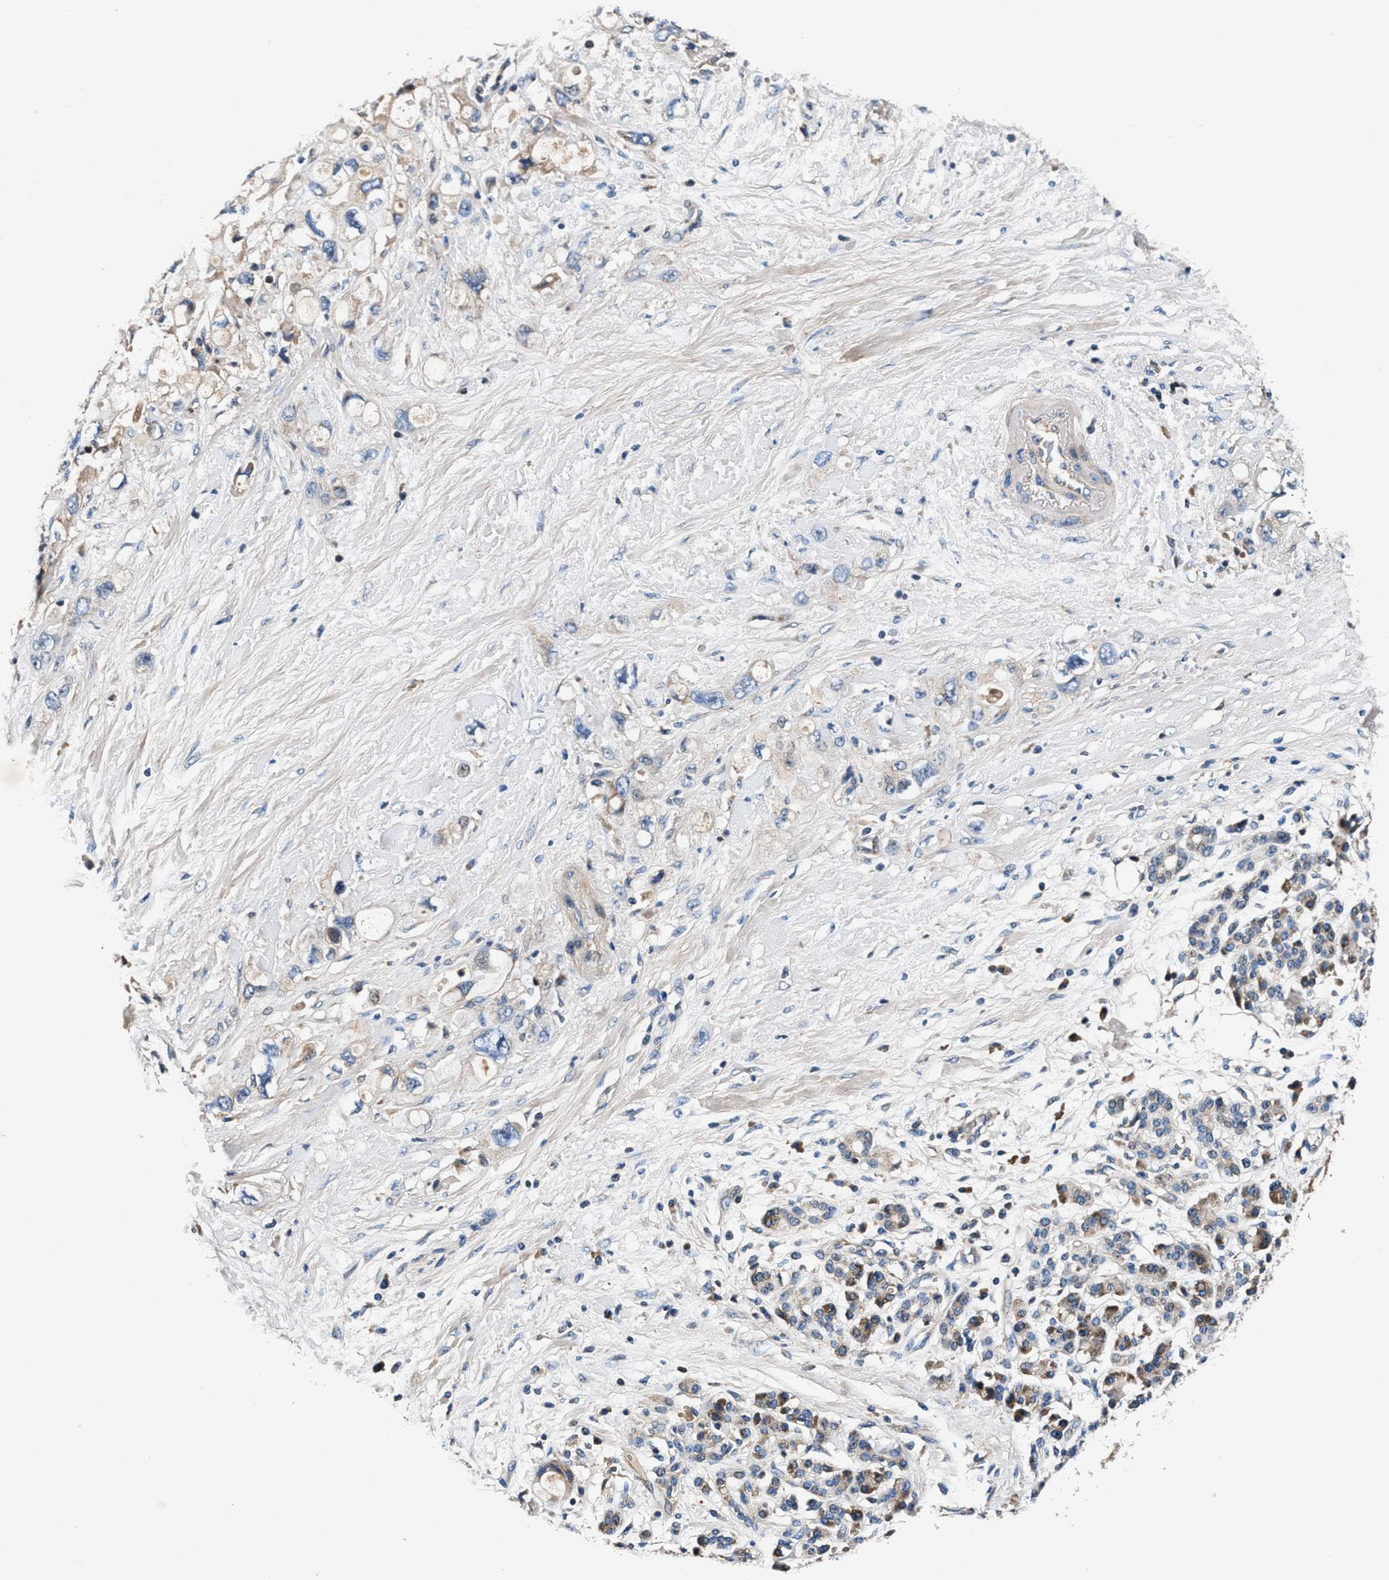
{"staining": {"intensity": "weak", "quantity": "<25%", "location": "cytoplasmic/membranous"}, "tissue": "pancreatic cancer", "cell_type": "Tumor cells", "image_type": "cancer", "snomed": [{"axis": "morphology", "description": "Adenocarcinoma, NOS"}, {"axis": "topography", "description": "Pancreas"}], "caption": "Photomicrograph shows no protein positivity in tumor cells of pancreatic adenocarcinoma tissue. Nuclei are stained in blue.", "gene": "IMMT", "patient": {"sex": "female", "age": 56}}